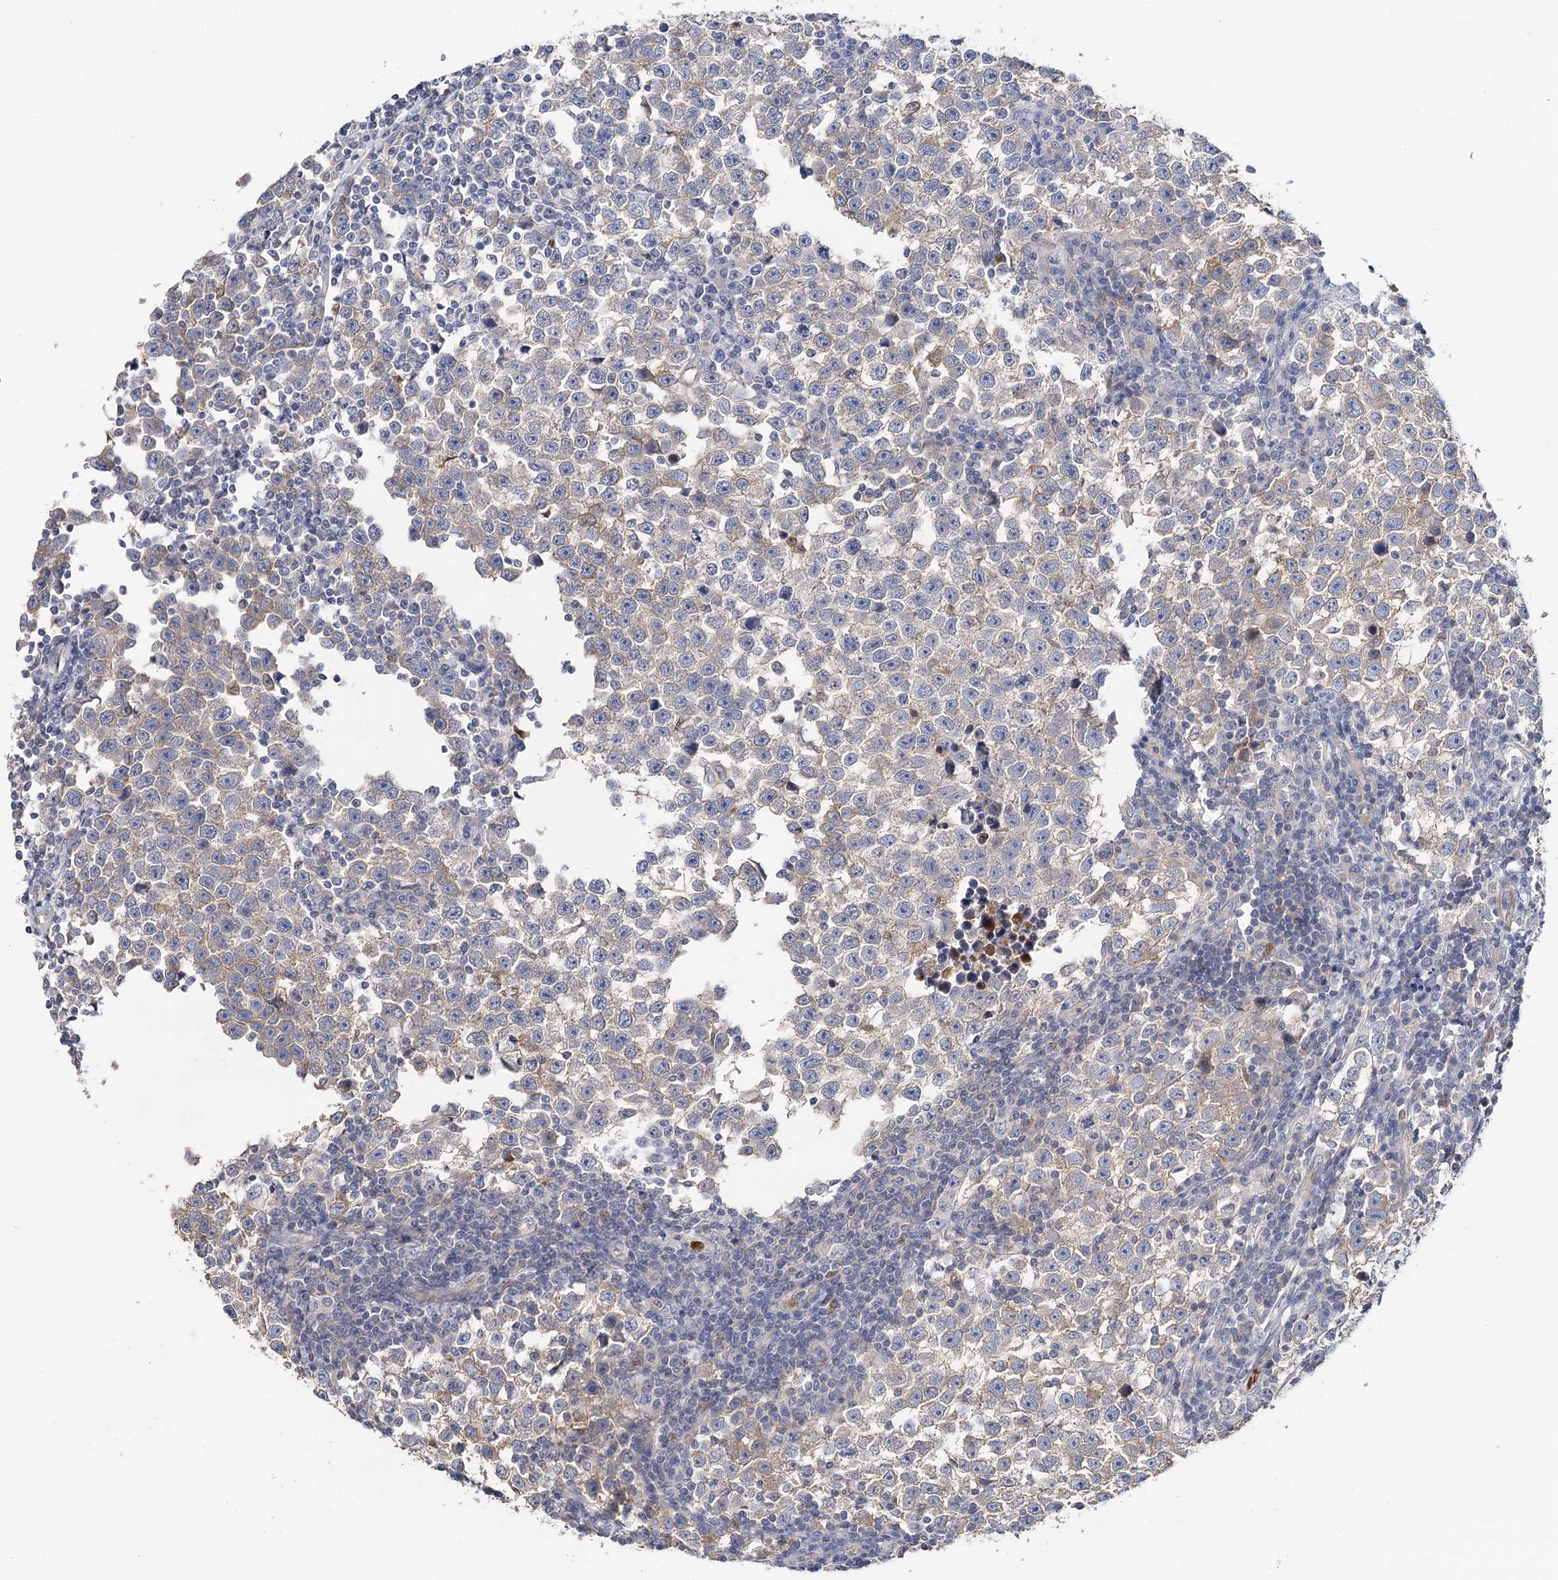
{"staining": {"intensity": "weak", "quantity": "25%-75%", "location": "cytoplasmic/membranous"}, "tissue": "testis cancer", "cell_type": "Tumor cells", "image_type": "cancer", "snomed": [{"axis": "morphology", "description": "Normal tissue, NOS"}, {"axis": "morphology", "description": "Seminoma, NOS"}, {"axis": "topography", "description": "Testis"}], "caption": "A histopathology image of seminoma (testis) stained for a protein demonstrates weak cytoplasmic/membranous brown staining in tumor cells.", "gene": "EPB41L5", "patient": {"sex": "male", "age": 43}}